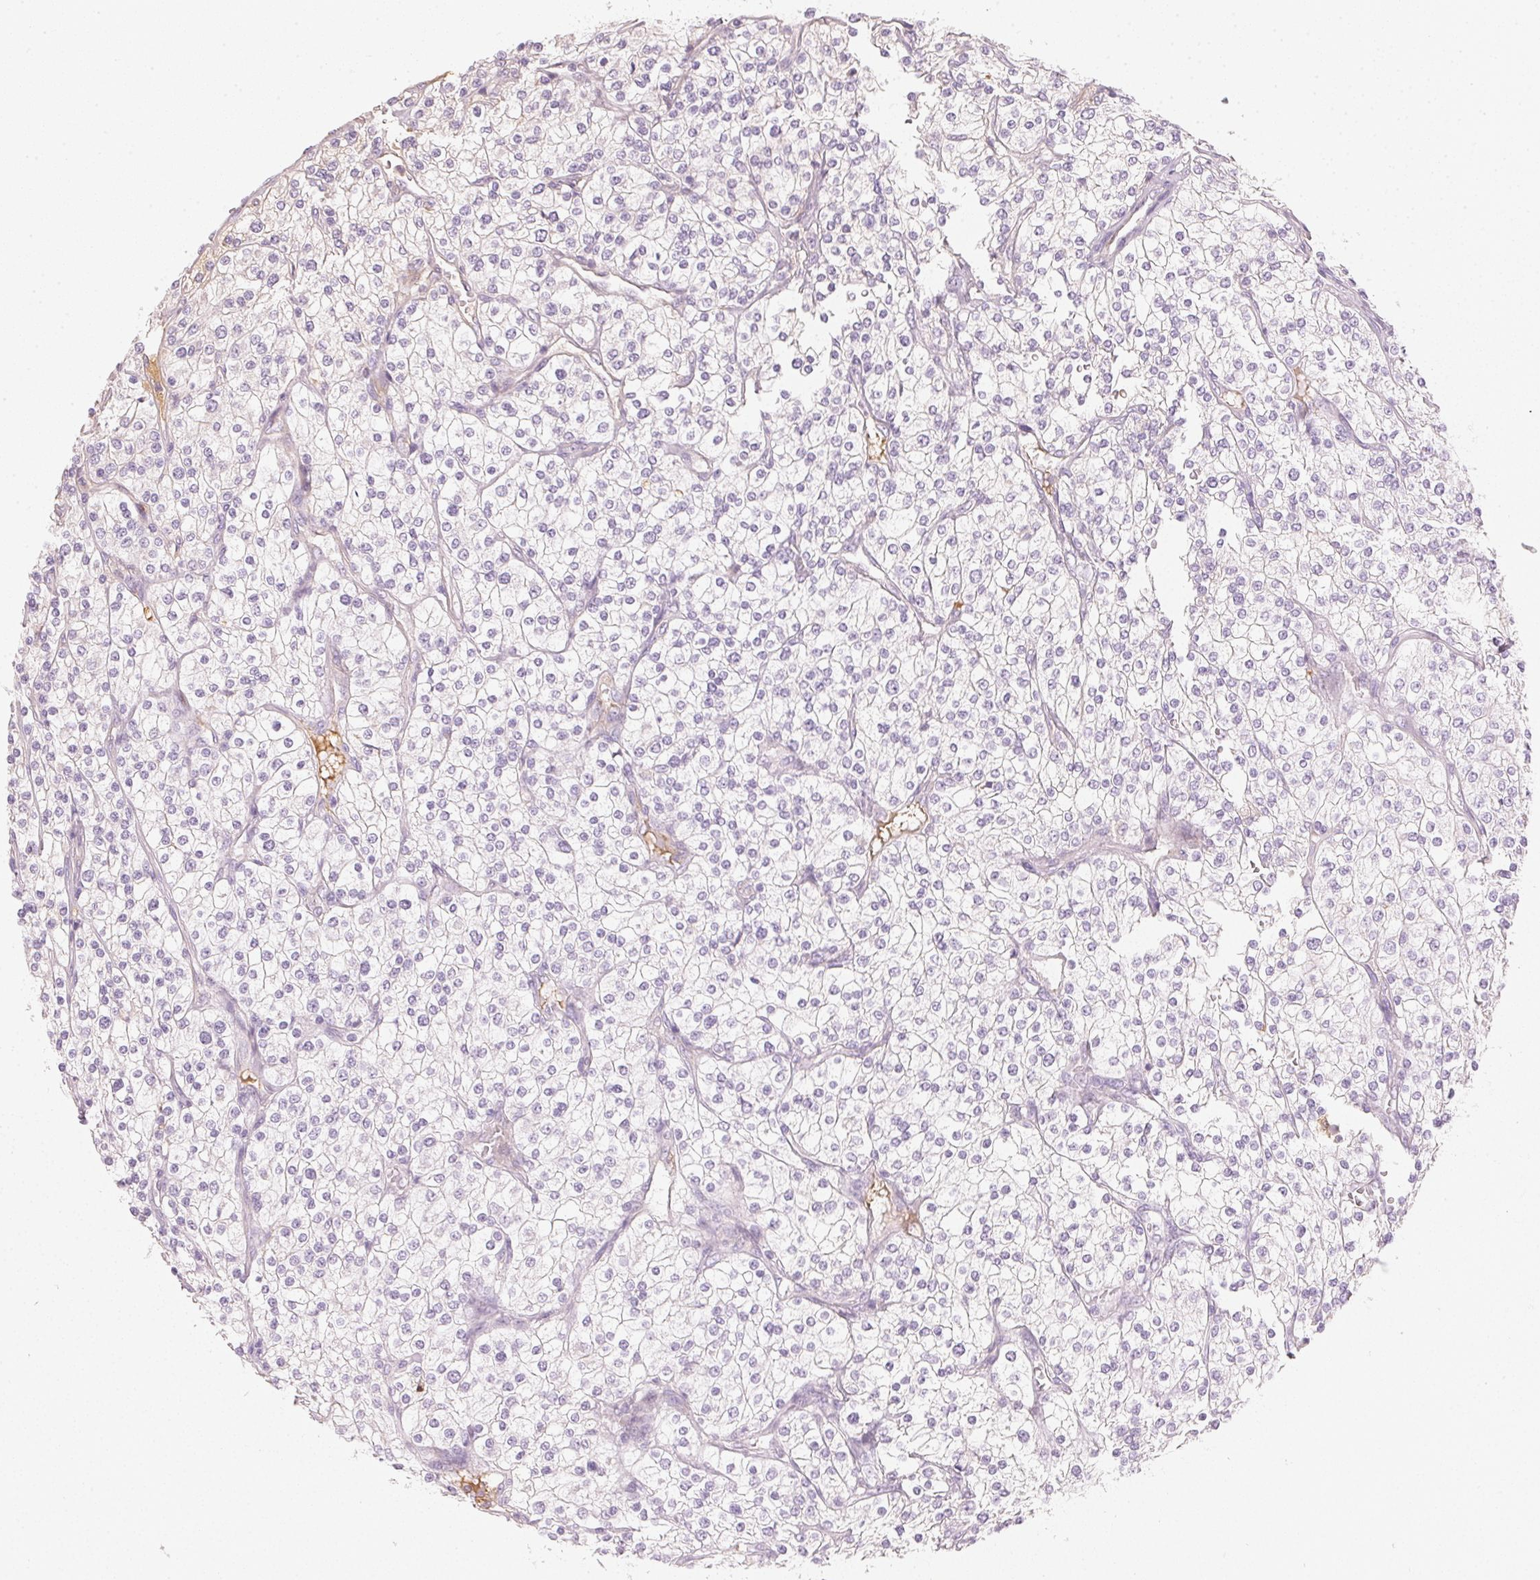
{"staining": {"intensity": "negative", "quantity": "none", "location": "none"}, "tissue": "renal cancer", "cell_type": "Tumor cells", "image_type": "cancer", "snomed": [{"axis": "morphology", "description": "Adenocarcinoma, NOS"}, {"axis": "topography", "description": "Kidney"}], "caption": "Immunohistochemical staining of human adenocarcinoma (renal) exhibits no significant expression in tumor cells.", "gene": "RMDN2", "patient": {"sex": "male", "age": 80}}